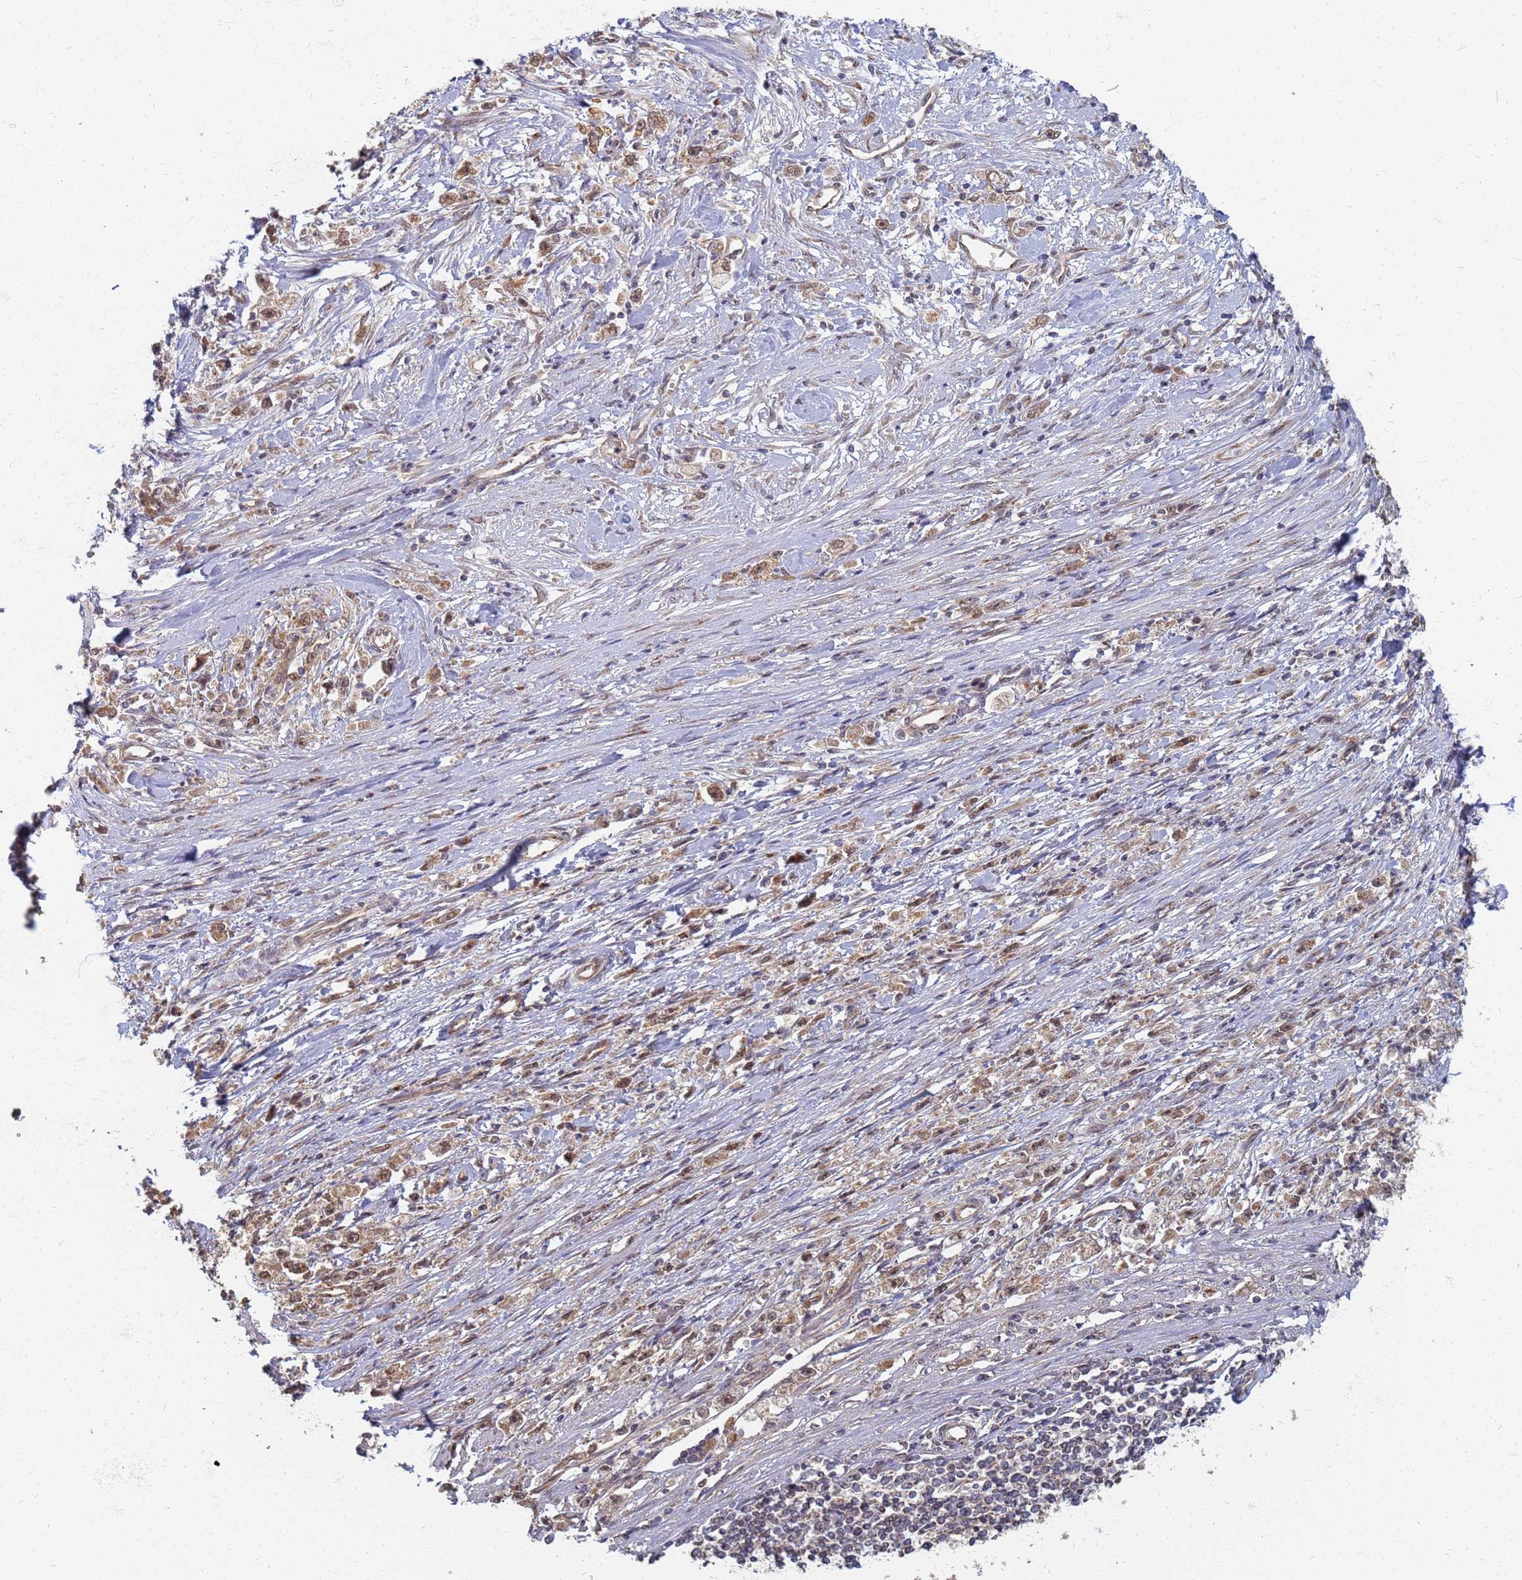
{"staining": {"intensity": "moderate", "quantity": ">75%", "location": "cytoplasmic/membranous,nuclear"}, "tissue": "stomach cancer", "cell_type": "Tumor cells", "image_type": "cancer", "snomed": [{"axis": "morphology", "description": "Adenocarcinoma, NOS"}, {"axis": "topography", "description": "Stomach"}], "caption": "The histopathology image displays staining of stomach adenocarcinoma, revealing moderate cytoplasmic/membranous and nuclear protein positivity (brown color) within tumor cells.", "gene": "ITGB4", "patient": {"sex": "female", "age": 59}}